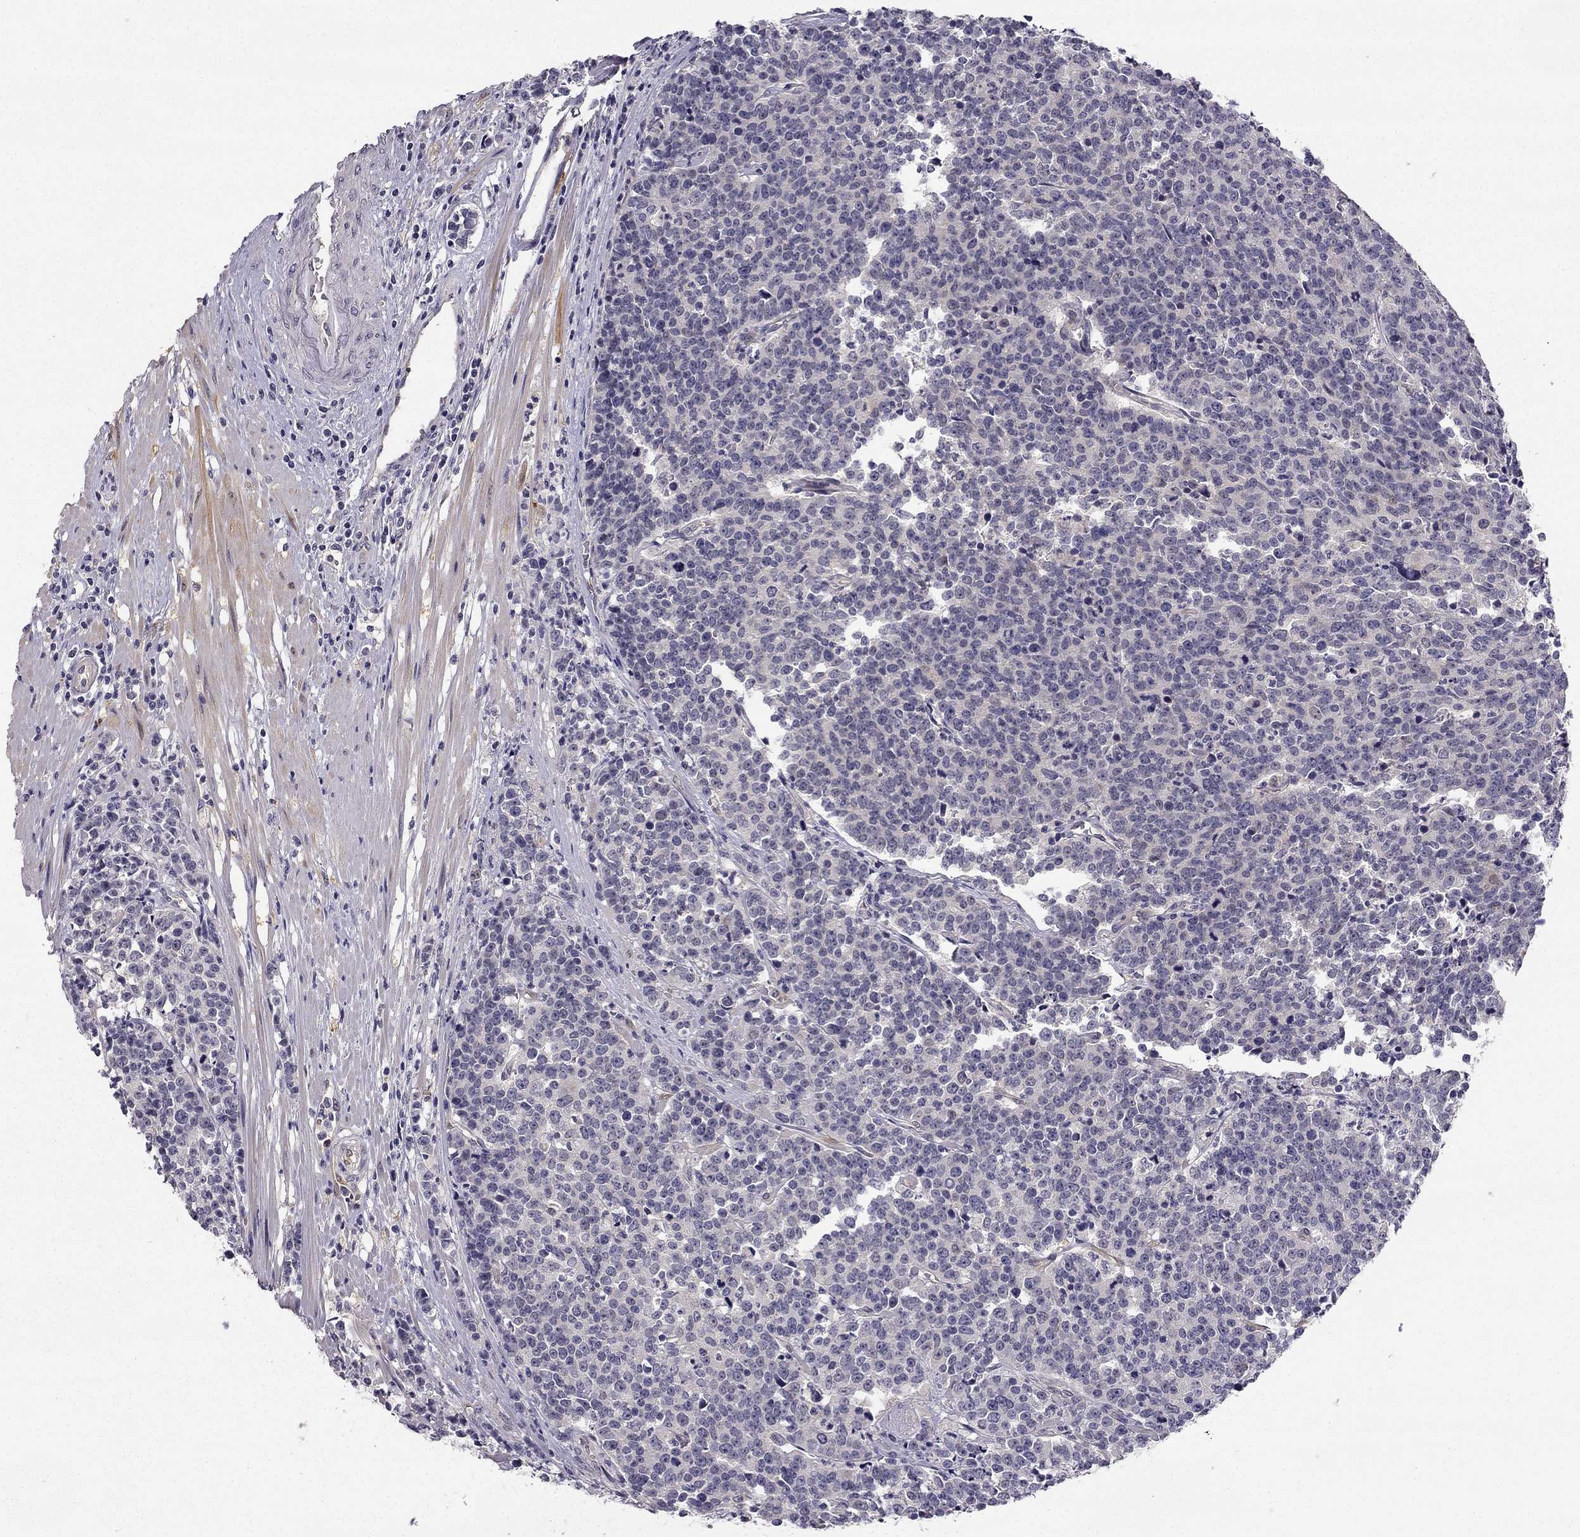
{"staining": {"intensity": "negative", "quantity": "none", "location": "none"}, "tissue": "prostate cancer", "cell_type": "Tumor cells", "image_type": "cancer", "snomed": [{"axis": "morphology", "description": "Adenocarcinoma, NOS"}, {"axis": "topography", "description": "Prostate"}], "caption": "Adenocarcinoma (prostate) stained for a protein using immunohistochemistry shows no expression tumor cells.", "gene": "NQO1", "patient": {"sex": "male", "age": 67}}